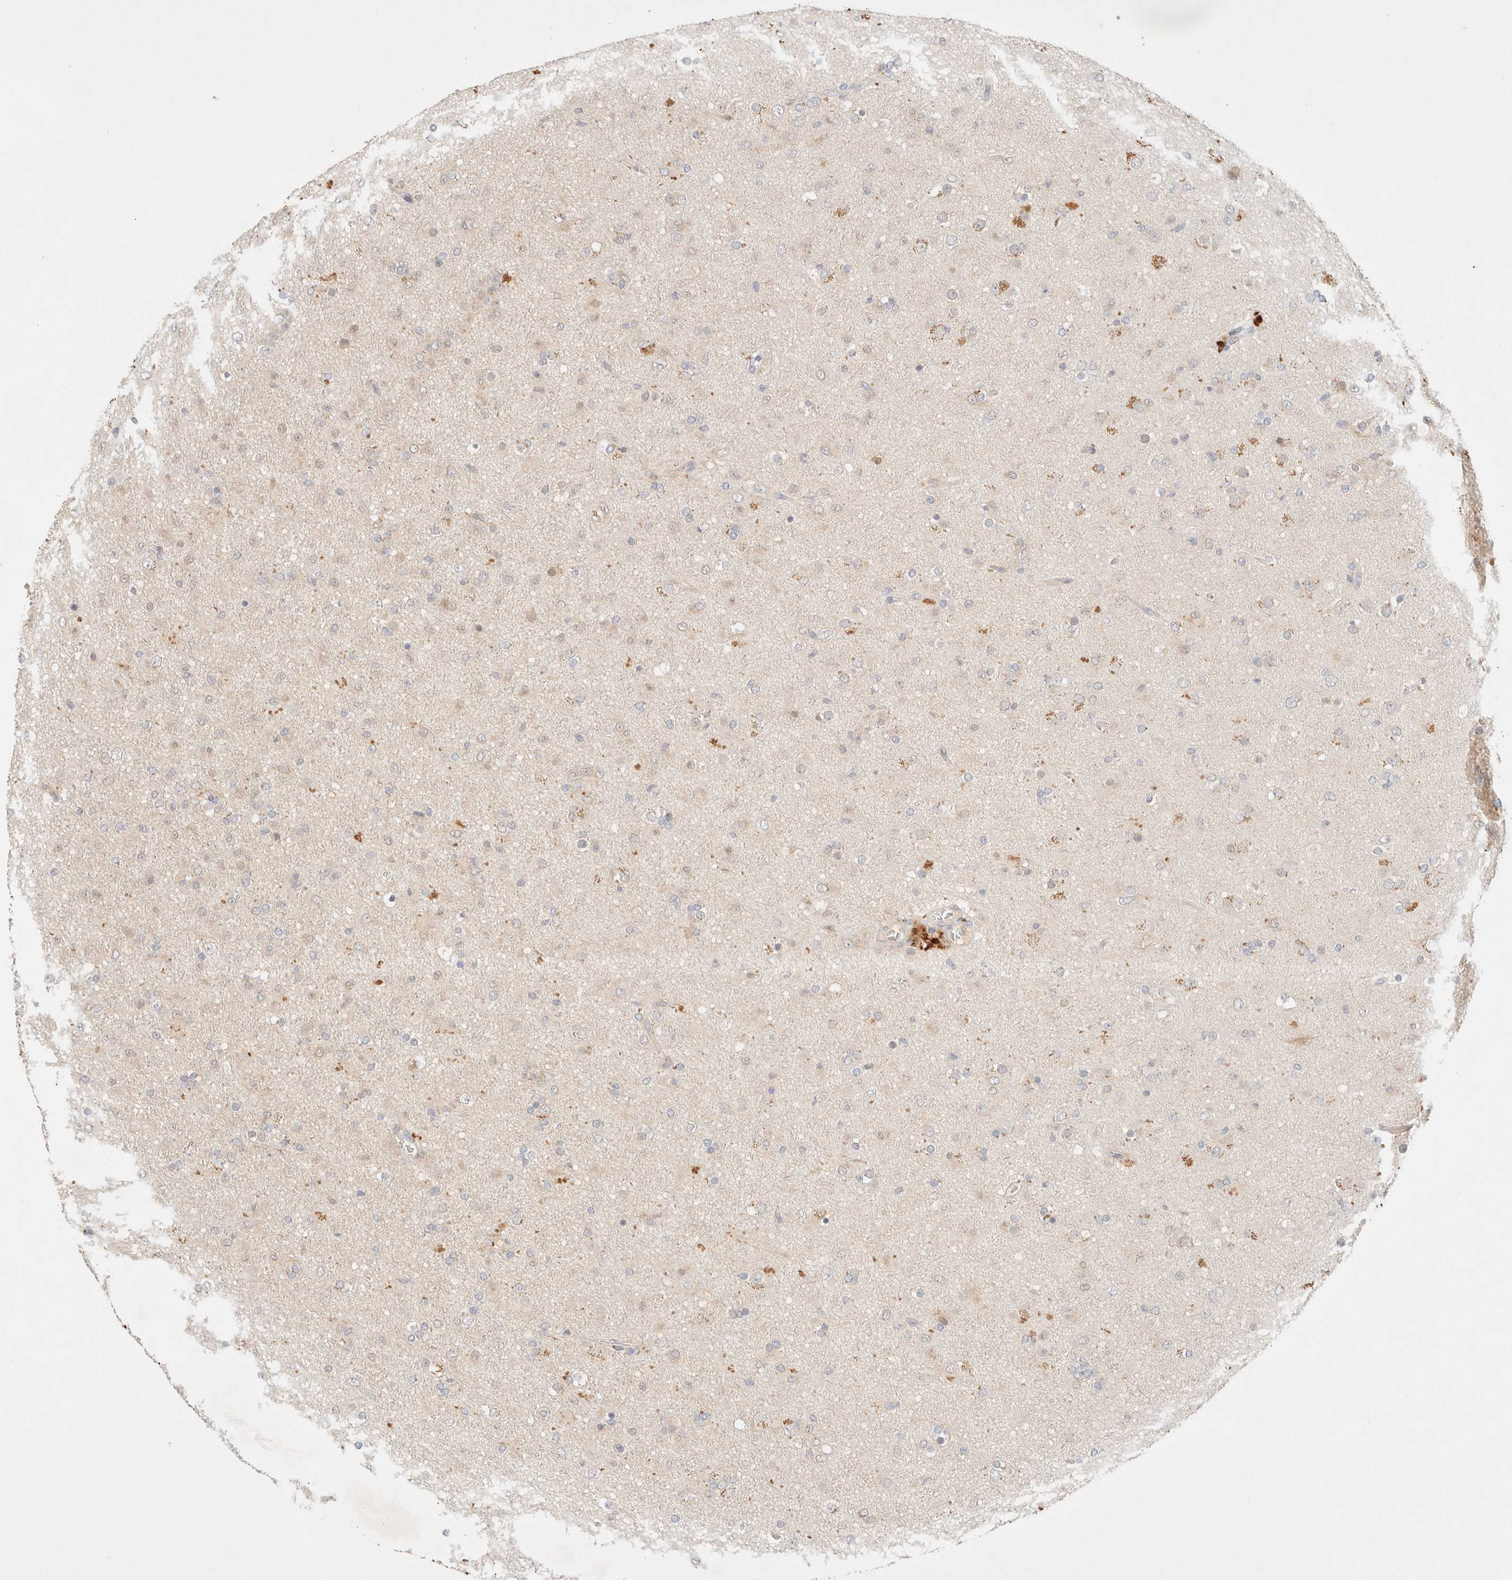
{"staining": {"intensity": "negative", "quantity": "none", "location": "none"}, "tissue": "glioma", "cell_type": "Tumor cells", "image_type": "cancer", "snomed": [{"axis": "morphology", "description": "Glioma, malignant, Low grade"}, {"axis": "topography", "description": "Brain"}], "caption": "Immunohistochemical staining of malignant glioma (low-grade) exhibits no significant staining in tumor cells.", "gene": "SARM1", "patient": {"sex": "male", "age": 65}}